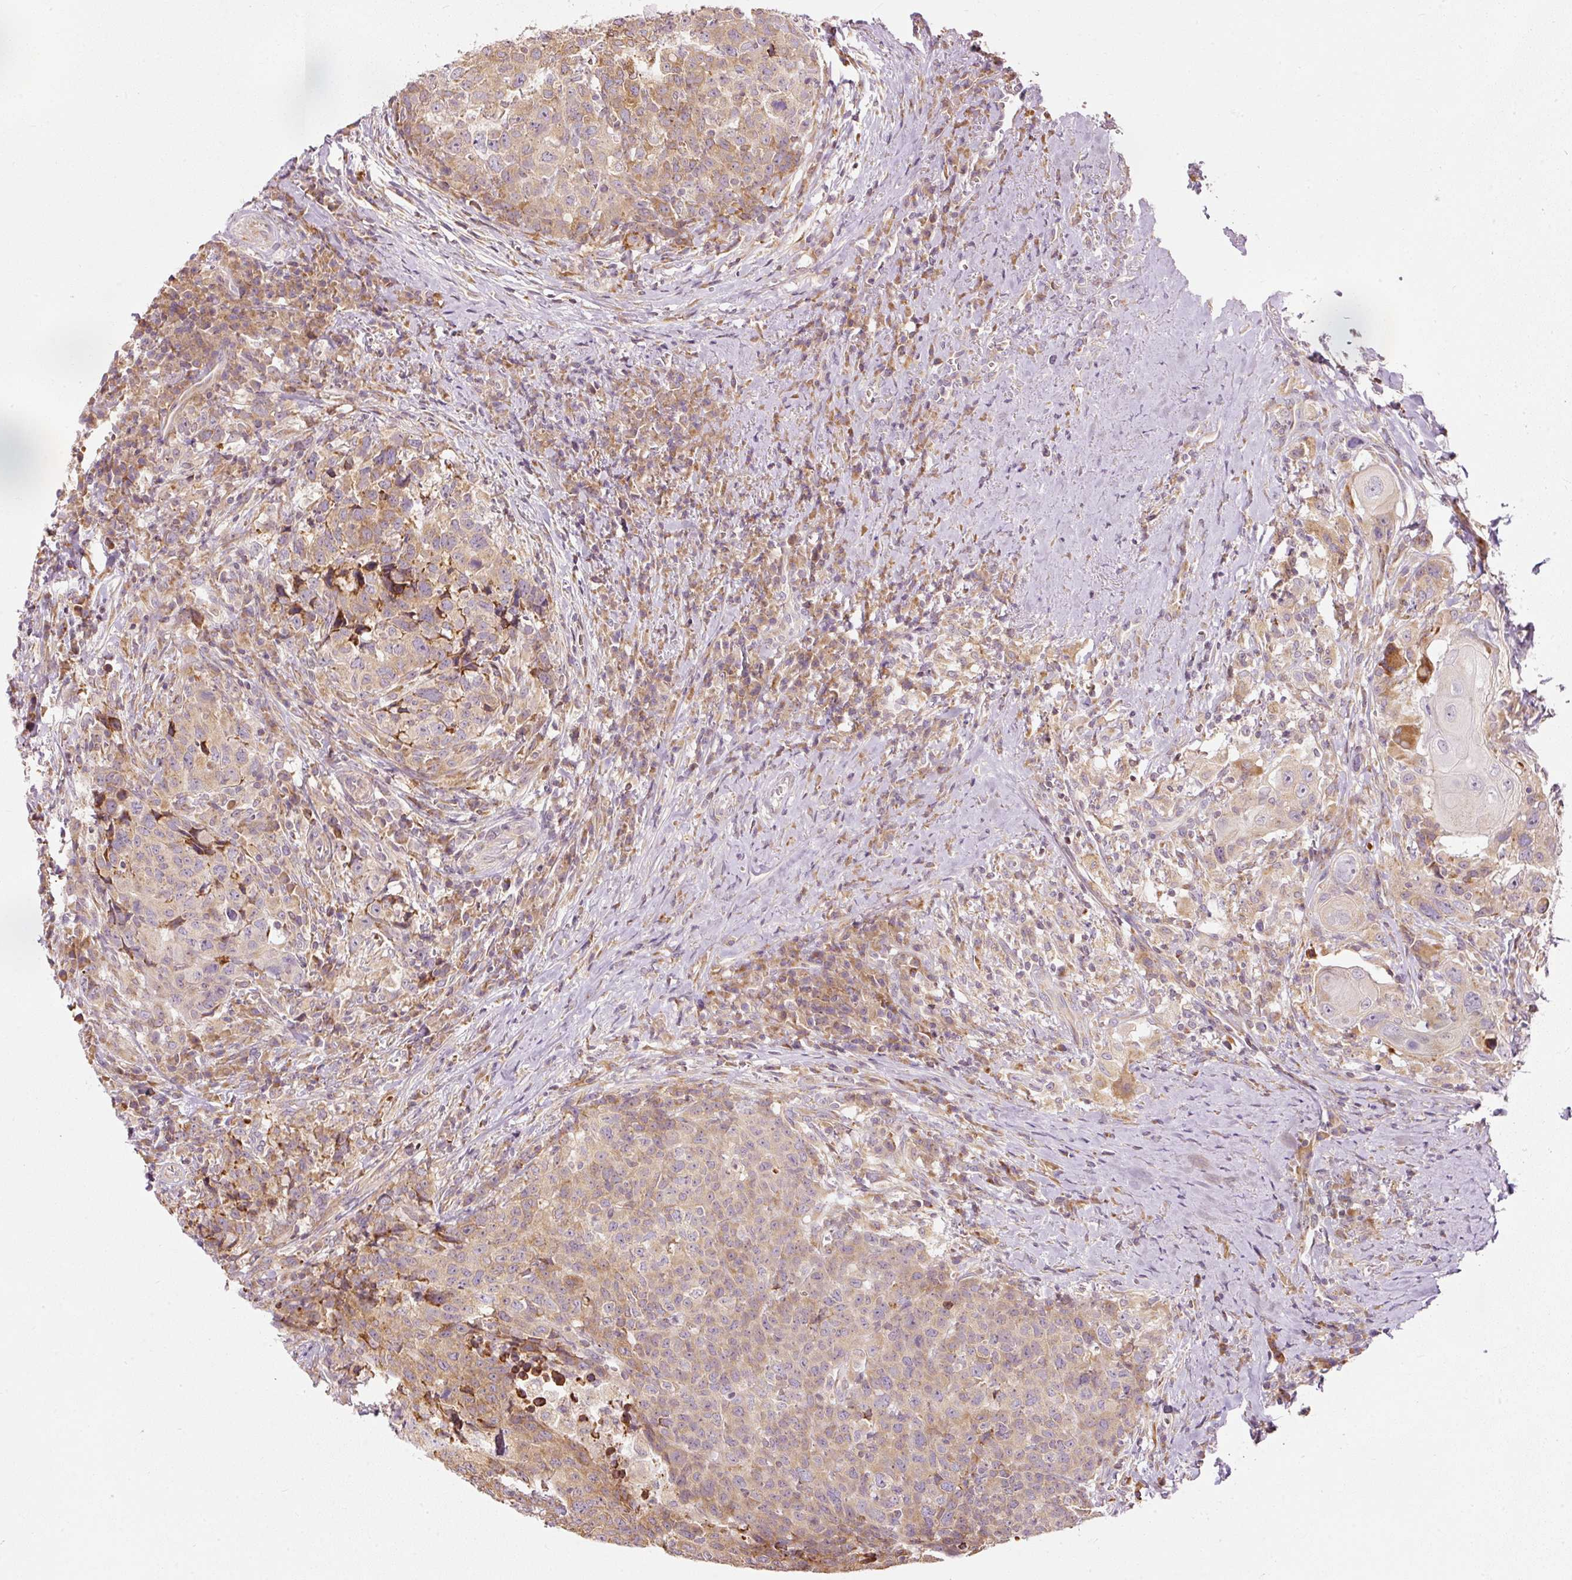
{"staining": {"intensity": "weak", "quantity": ">75%", "location": "cytoplasmic/membranous"}, "tissue": "head and neck cancer", "cell_type": "Tumor cells", "image_type": "cancer", "snomed": [{"axis": "morphology", "description": "Squamous cell carcinoma, NOS"}, {"axis": "topography", "description": "Head-Neck"}], "caption": "Protein staining shows weak cytoplasmic/membranous staining in approximately >75% of tumor cells in head and neck cancer.", "gene": "SNAPC5", "patient": {"sex": "male", "age": 66}}